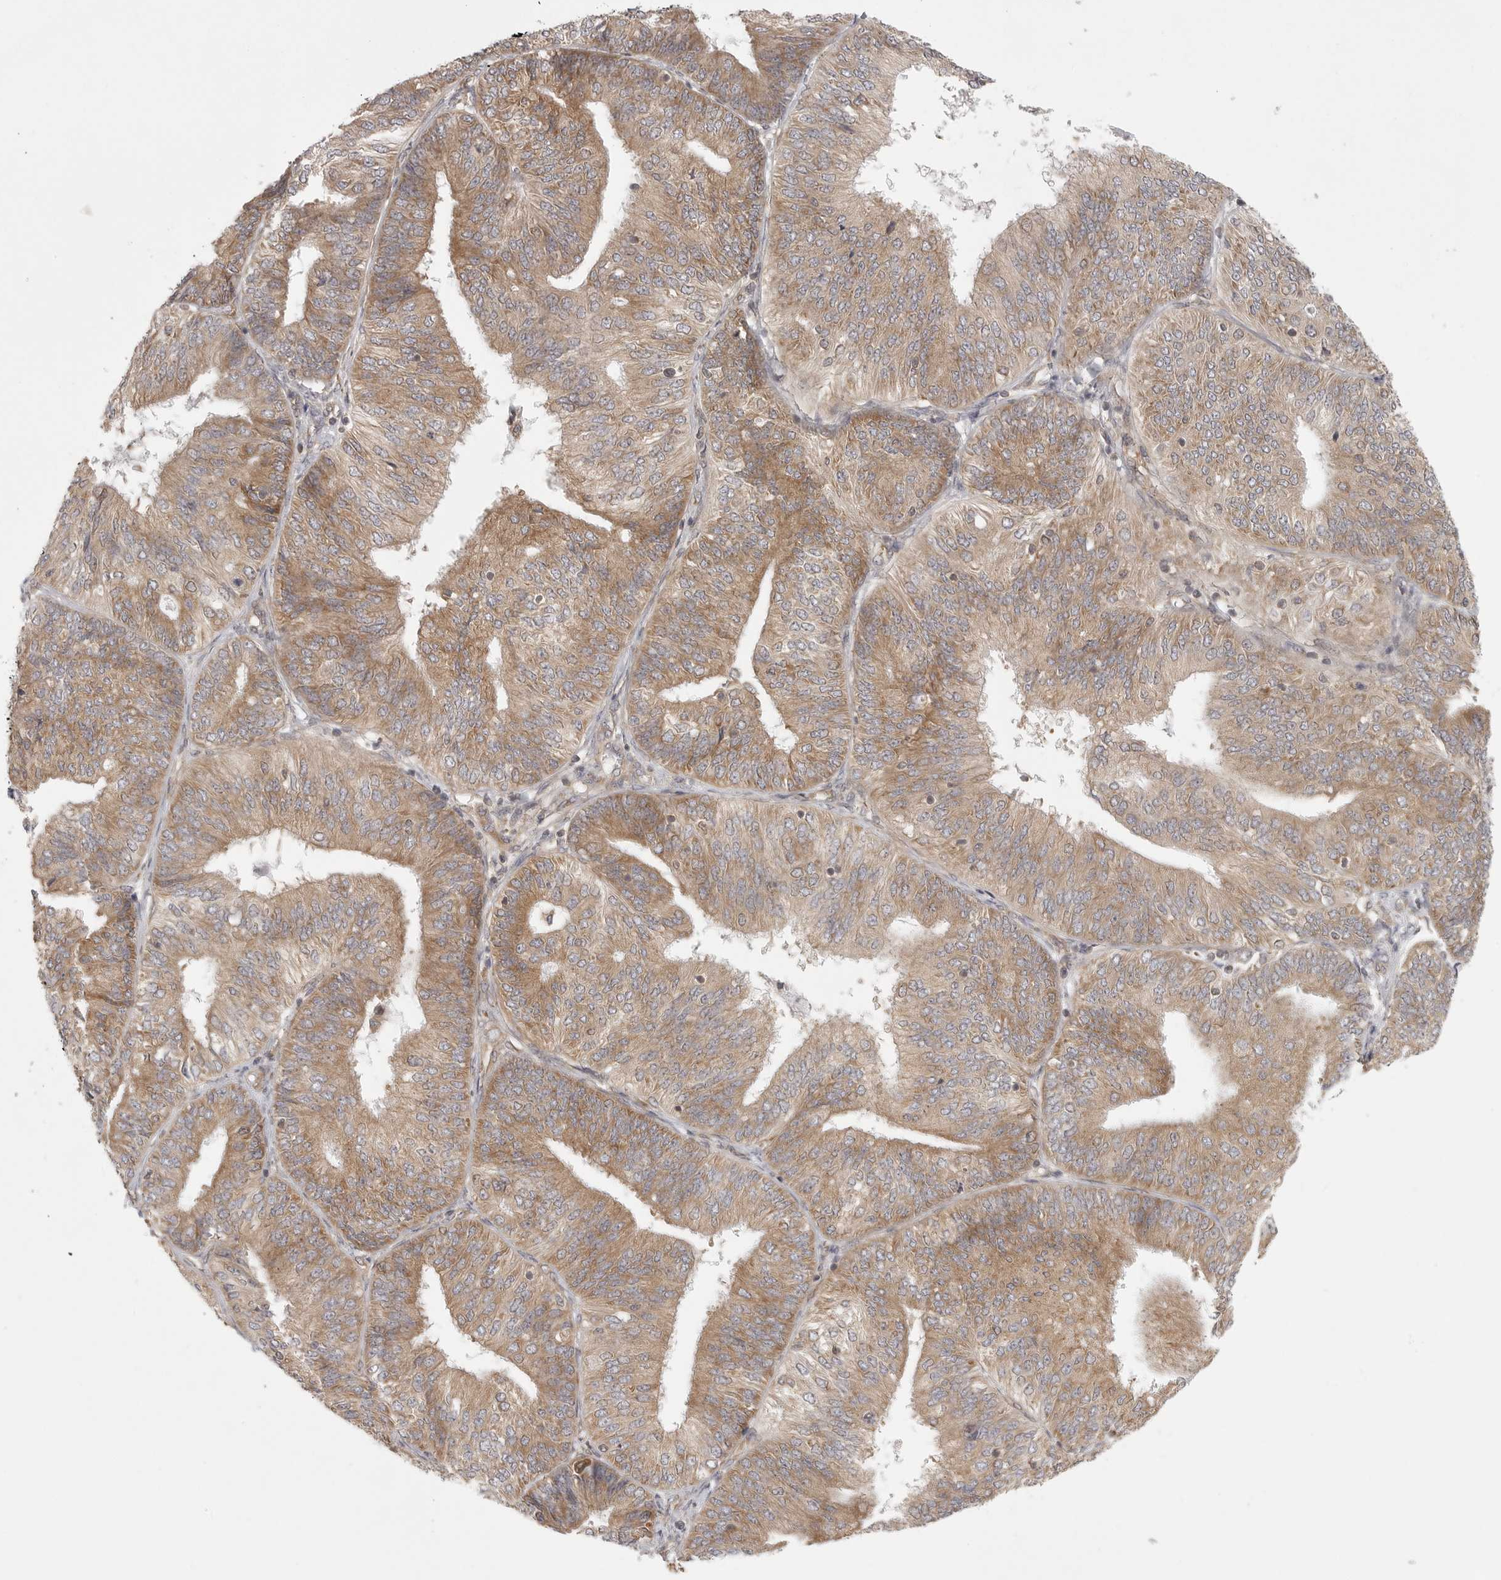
{"staining": {"intensity": "moderate", "quantity": ">75%", "location": "cytoplasmic/membranous"}, "tissue": "endometrial cancer", "cell_type": "Tumor cells", "image_type": "cancer", "snomed": [{"axis": "morphology", "description": "Adenocarcinoma, NOS"}, {"axis": "topography", "description": "Endometrium"}], "caption": "Moderate cytoplasmic/membranous positivity is seen in approximately >75% of tumor cells in endometrial adenocarcinoma.", "gene": "CERS2", "patient": {"sex": "female", "age": 58}}